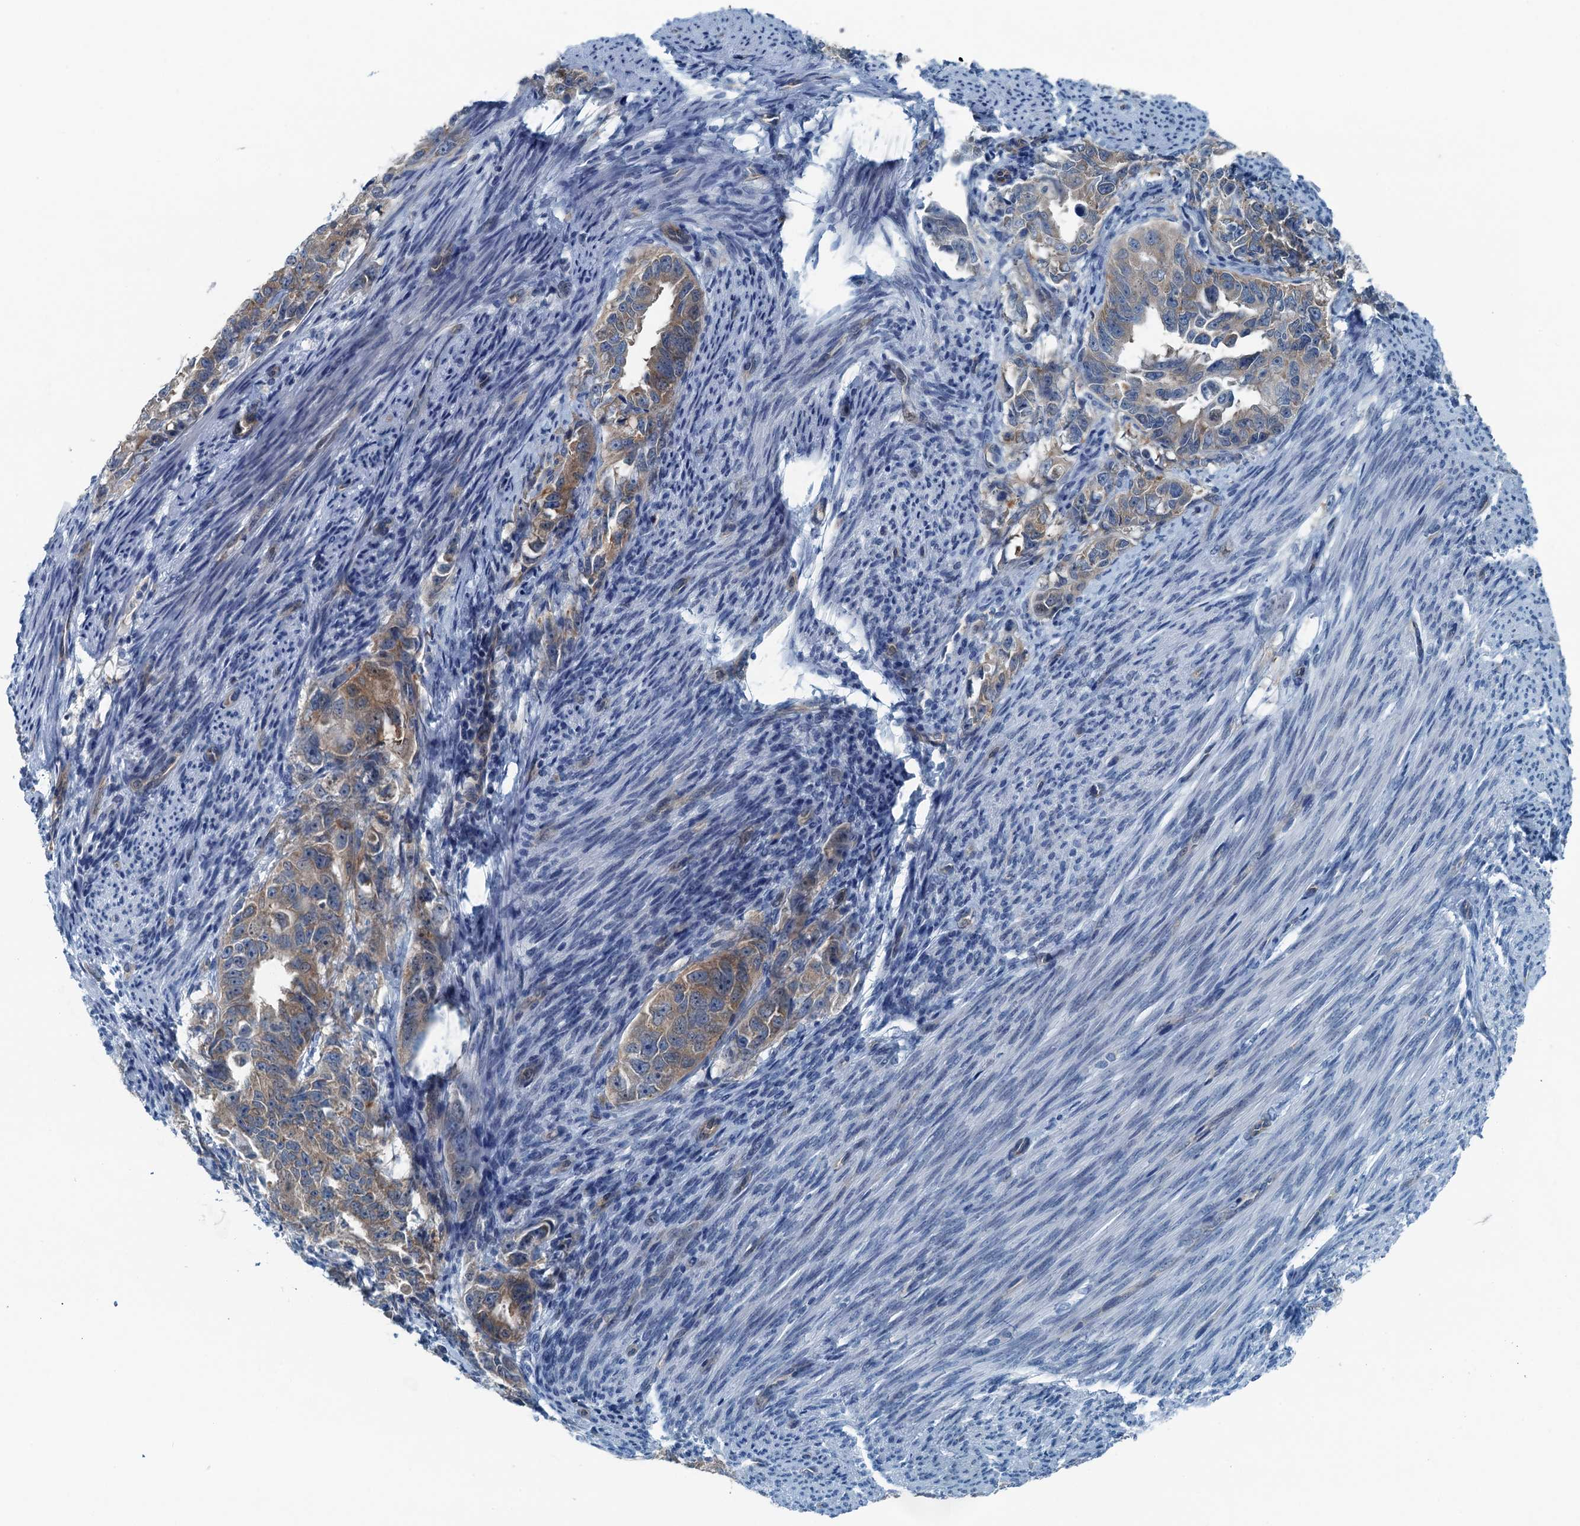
{"staining": {"intensity": "moderate", "quantity": "25%-75%", "location": "cytoplasmic/membranous"}, "tissue": "endometrial cancer", "cell_type": "Tumor cells", "image_type": "cancer", "snomed": [{"axis": "morphology", "description": "Adenocarcinoma, NOS"}, {"axis": "topography", "description": "Endometrium"}], "caption": "A brown stain labels moderate cytoplasmic/membranous staining of a protein in endometrial cancer (adenocarcinoma) tumor cells.", "gene": "GFOD2", "patient": {"sex": "female", "age": 65}}